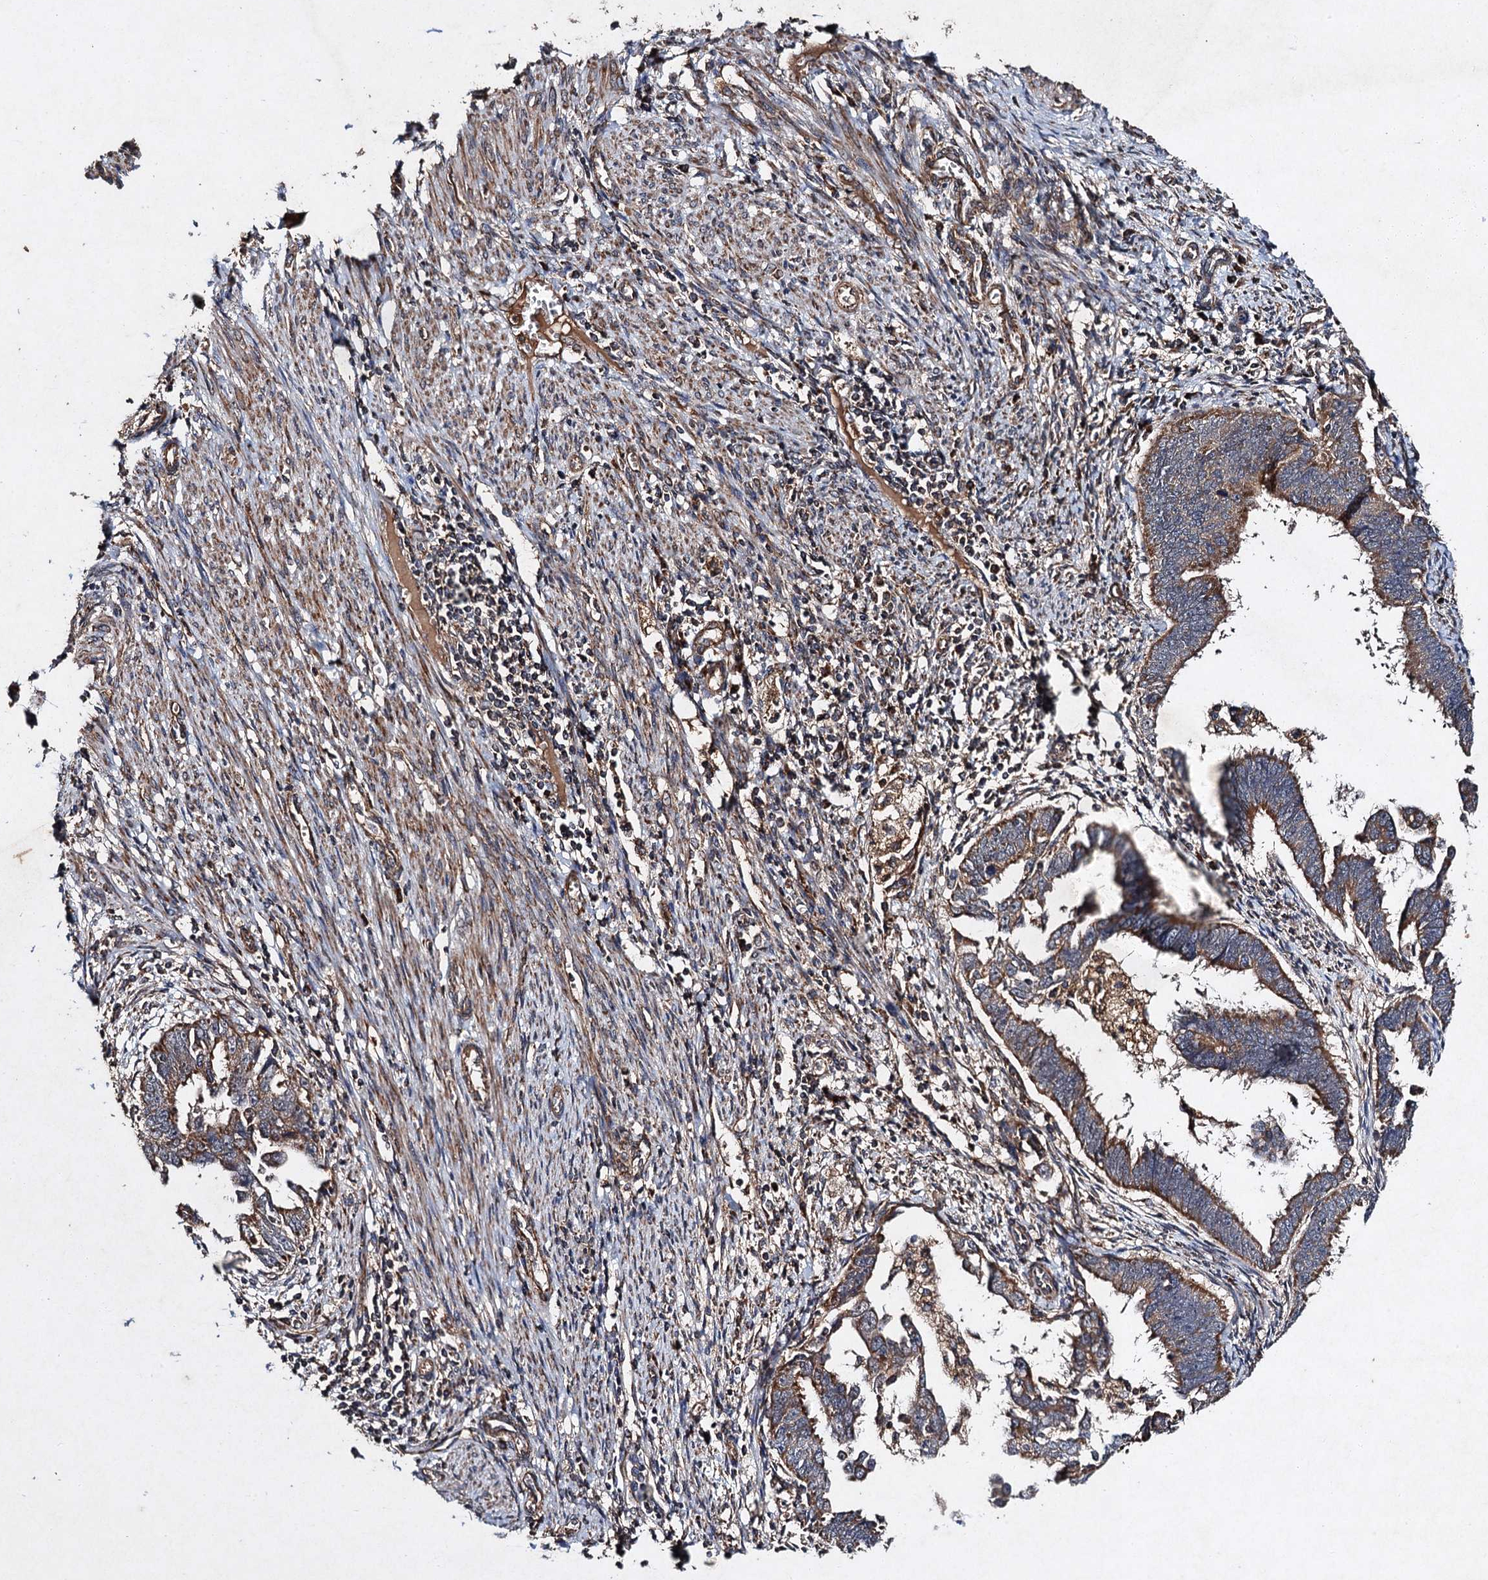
{"staining": {"intensity": "moderate", "quantity": ">75%", "location": "cytoplasmic/membranous"}, "tissue": "endometrial cancer", "cell_type": "Tumor cells", "image_type": "cancer", "snomed": [{"axis": "morphology", "description": "Adenocarcinoma, NOS"}, {"axis": "topography", "description": "Endometrium"}], "caption": "Immunohistochemistry photomicrograph of adenocarcinoma (endometrial) stained for a protein (brown), which exhibits medium levels of moderate cytoplasmic/membranous staining in approximately >75% of tumor cells.", "gene": "NDUFA13", "patient": {"sex": "female", "age": 75}}